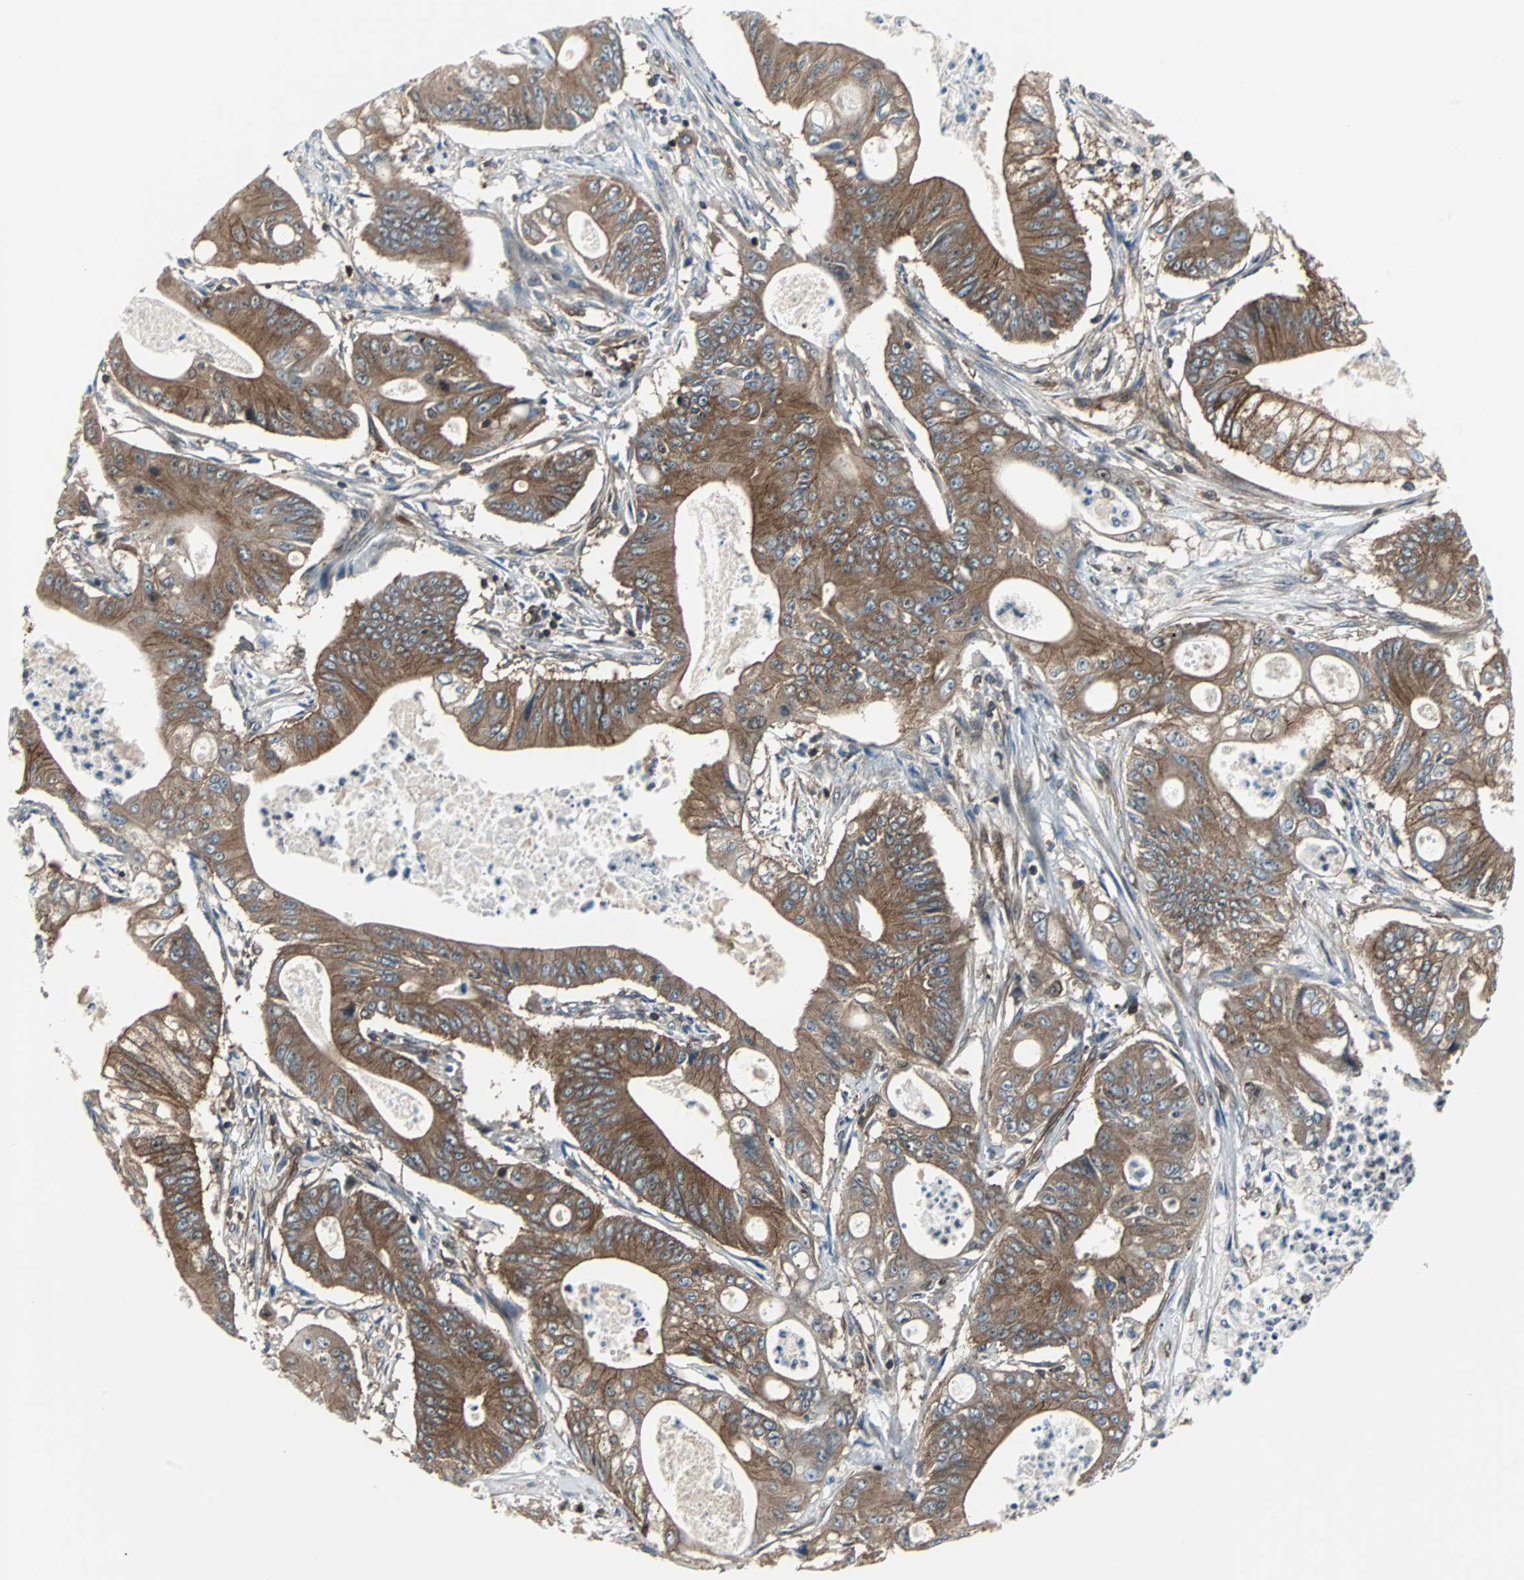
{"staining": {"intensity": "moderate", "quantity": ">75%", "location": "cytoplasmic/membranous"}, "tissue": "pancreatic cancer", "cell_type": "Tumor cells", "image_type": "cancer", "snomed": [{"axis": "morphology", "description": "Normal tissue, NOS"}, {"axis": "topography", "description": "Lymph node"}], "caption": "Human pancreatic cancer stained for a protein (brown) displays moderate cytoplasmic/membranous positive expression in about >75% of tumor cells.", "gene": "RELA", "patient": {"sex": "male", "age": 62}}